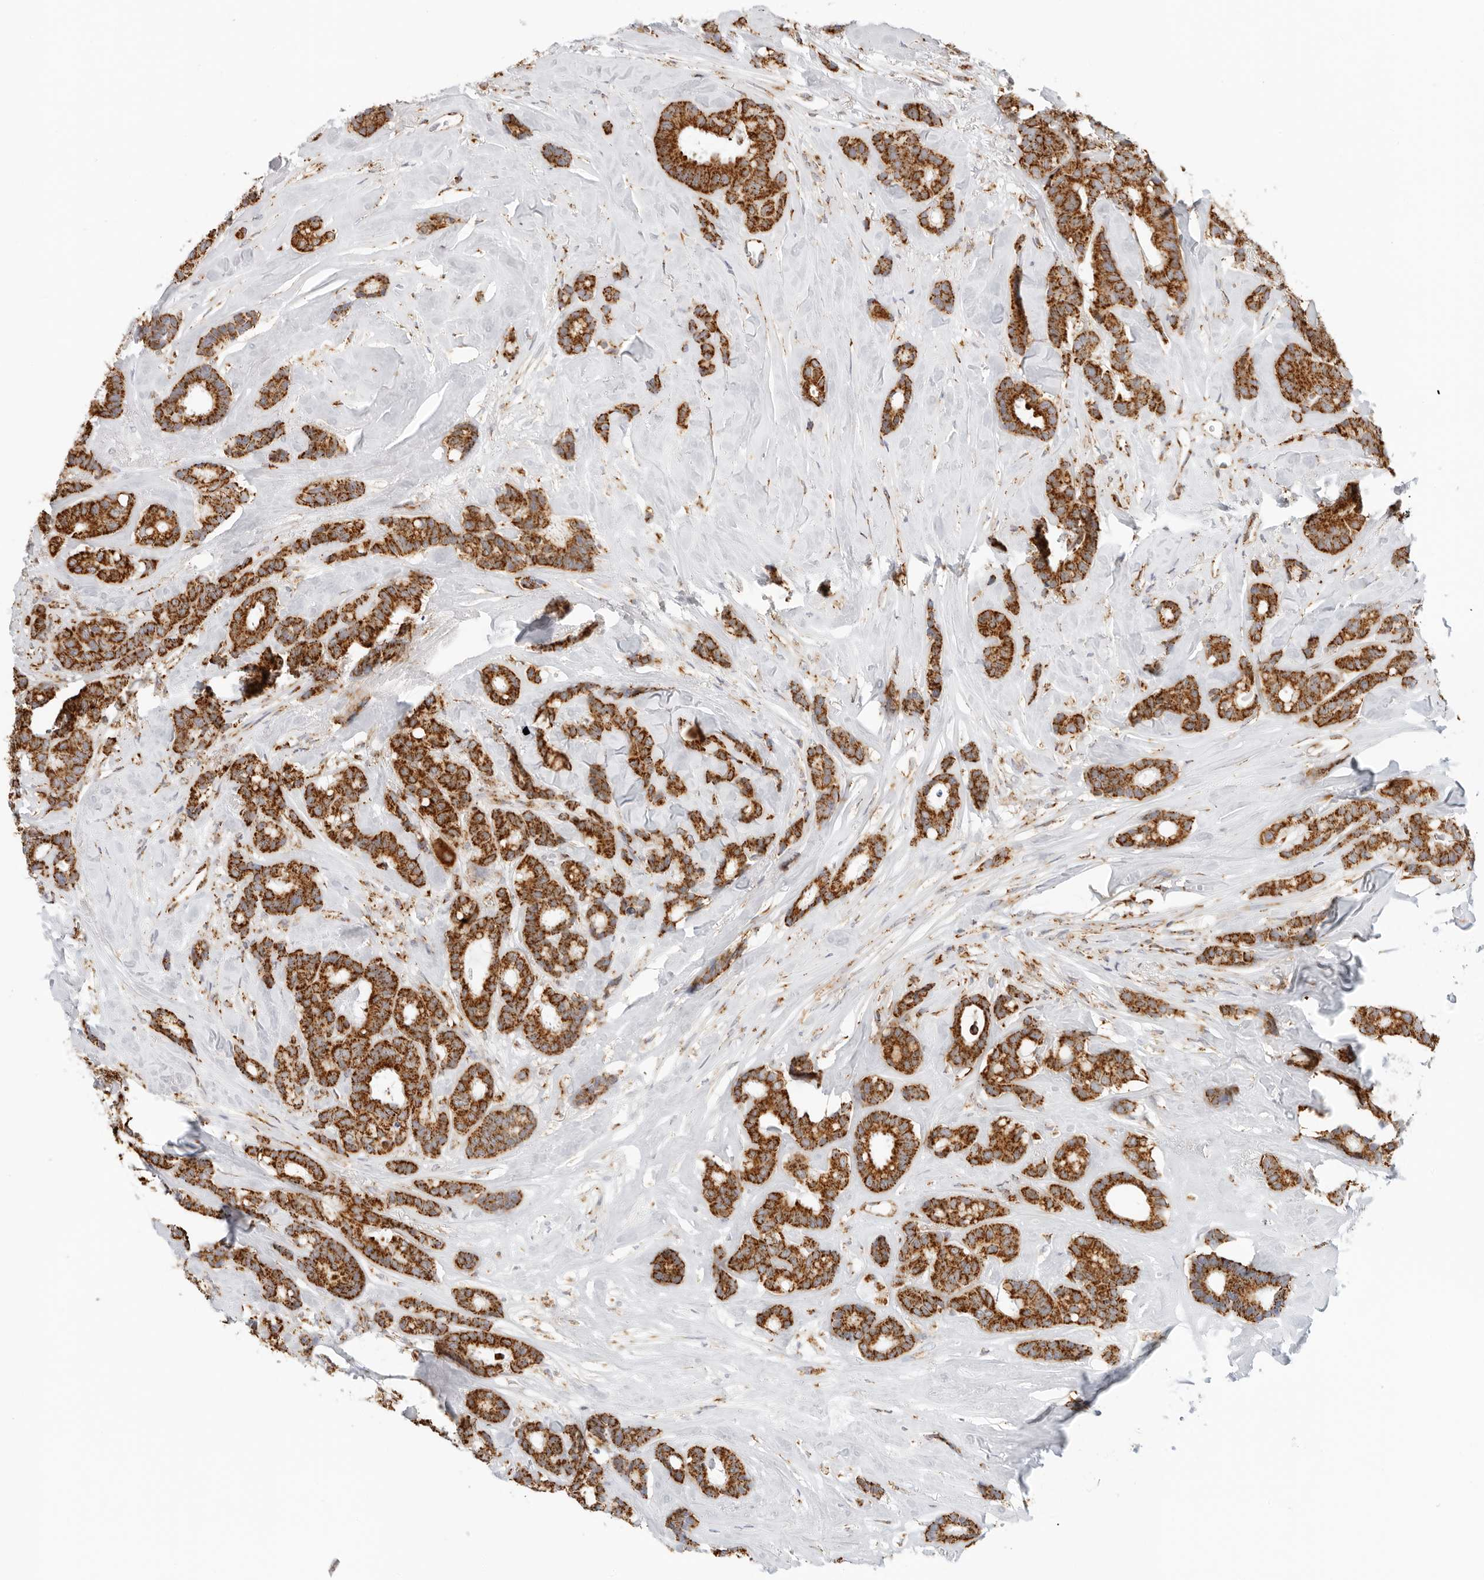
{"staining": {"intensity": "strong", "quantity": ">75%", "location": "cytoplasmic/membranous"}, "tissue": "breast cancer", "cell_type": "Tumor cells", "image_type": "cancer", "snomed": [{"axis": "morphology", "description": "Duct carcinoma"}, {"axis": "topography", "description": "Breast"}], "caption": "Immunohistochemical staining of human breast intraductal carcinoma exhibits high levels of strong cytoplasmic/membranous staining in approximately >75% of tumor cells. The protein of interest is shown in brown color, while the nuclei are stained blue.", "gene": "RC3H1", "patient": {"sex": "female", "age": 87}}